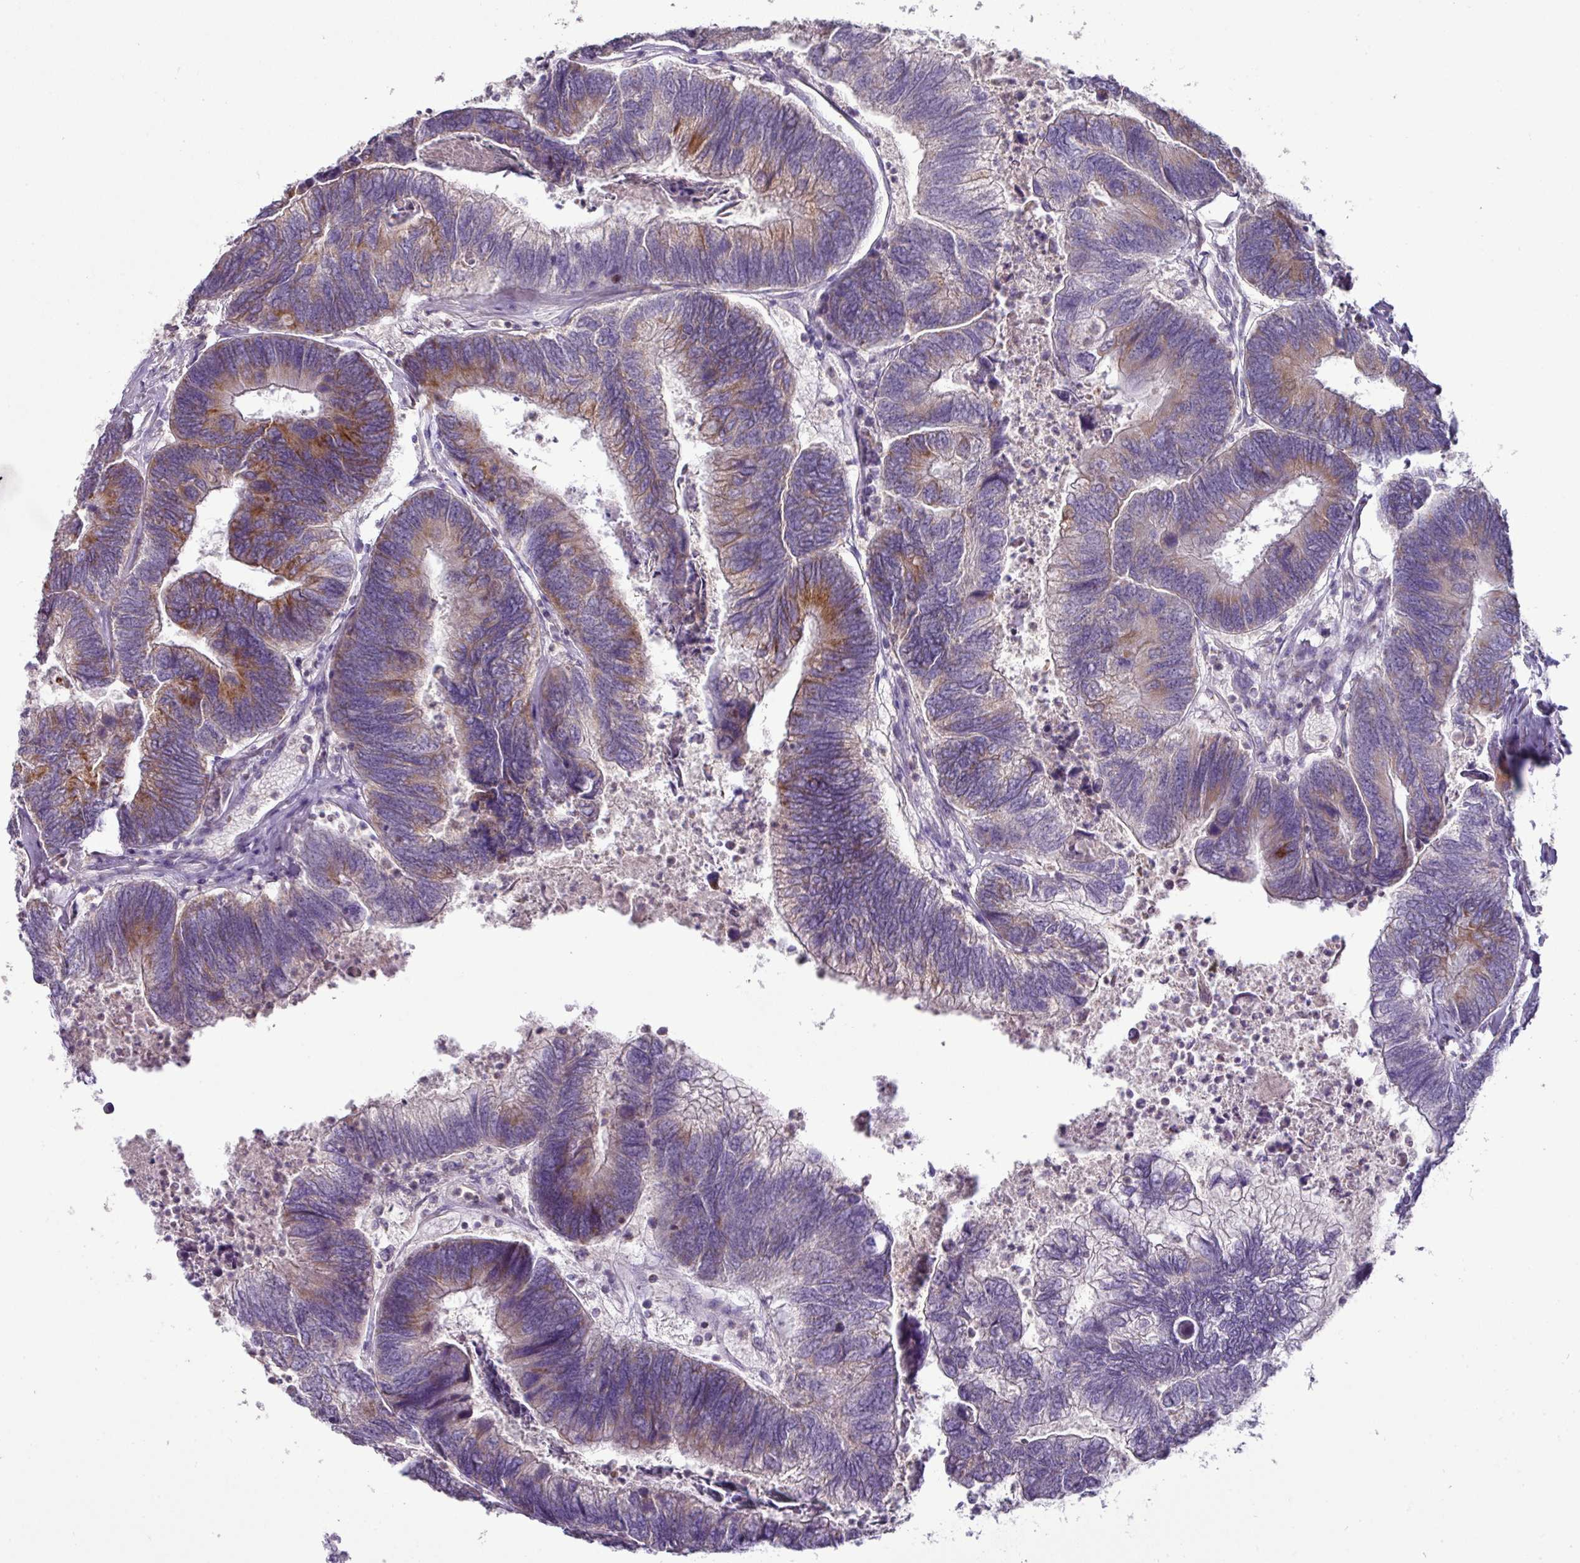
{"staining": {"intensity": "moderate", "quantity": "25%-75%", "location": "cytoplasmic/membranous"}, "tissue": "colorectal cancer", "cell_type": "Tumor cells", "image_type": "cancer", "snomed": [{"axis": "morphology", "description": "Adenocarcinoma, NOS"}, {"axis": "topography", "description": "Colon"}], "caption": "Colorectal cancer (adenocarcinoma) stained with DAB (3,3'-diaminobenzidine) IHC displays medium levels of moderate cytoplasmic/membranous expression in approximately 25%-75% of tumor cells.", "gene": "TRAPPC1", "patient": {"sex": "female", "age": 67}}